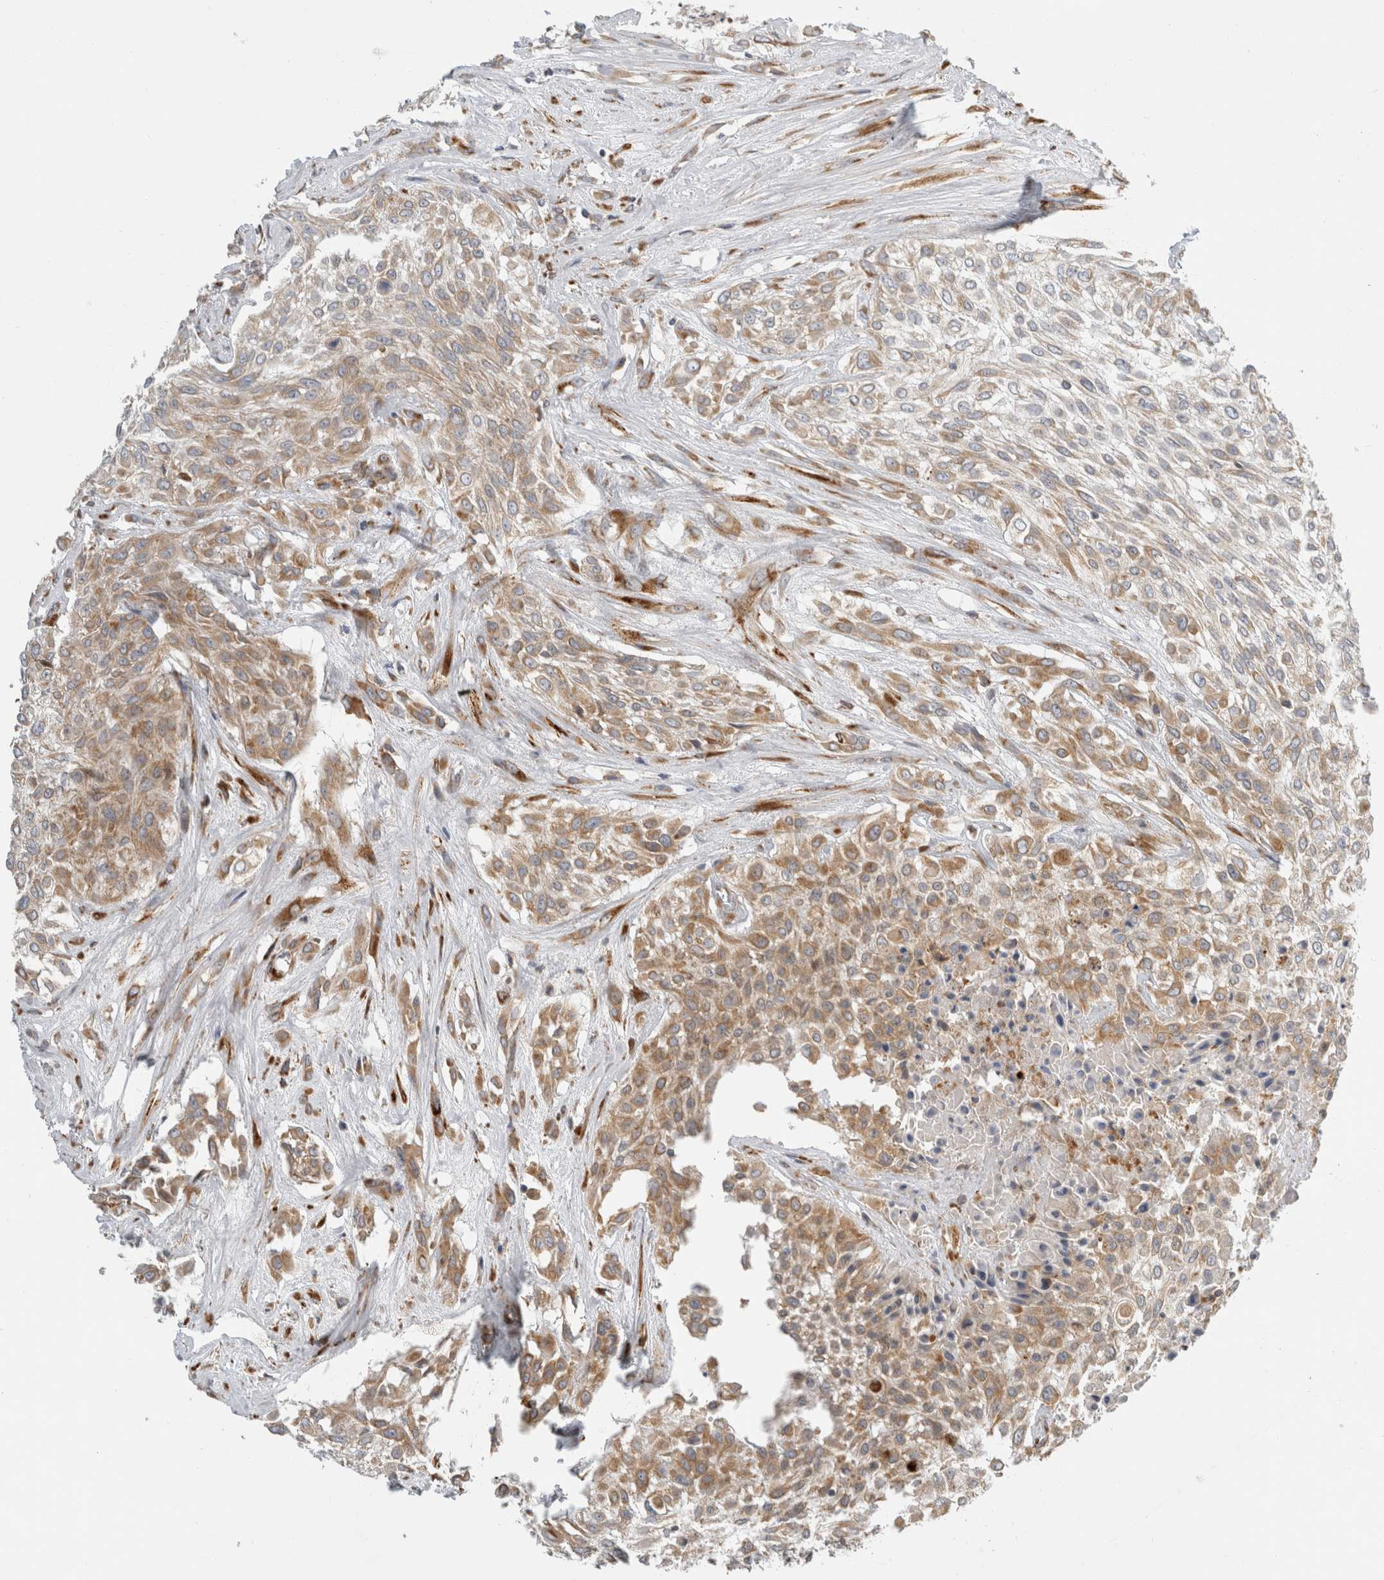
{"staining": {"intensity": "moderate", "quantity": ">75%", "location": "cytoplasmic/membranous"}, "tissue": "urothelial cancer", "cell_type": "Tumor cells", "image_type": "cancer", "snomed": [{"axis": "morphology", "description": "Urothelial carcinoma, High grade"}, {"axis": "topography", "description": "Urinary bladder"}], "caption": "IHC (DAB (3,3'-diaminobenzidine)) staining of human urothelial cancer demonstrates moderate cytoplasmic/membranous protein positivity in about >75% of tumor cells. (IHC, brightfield microscopy, high magnification).", "gene": "RPN2", "patient": {"sex": "male", "age": 57}}